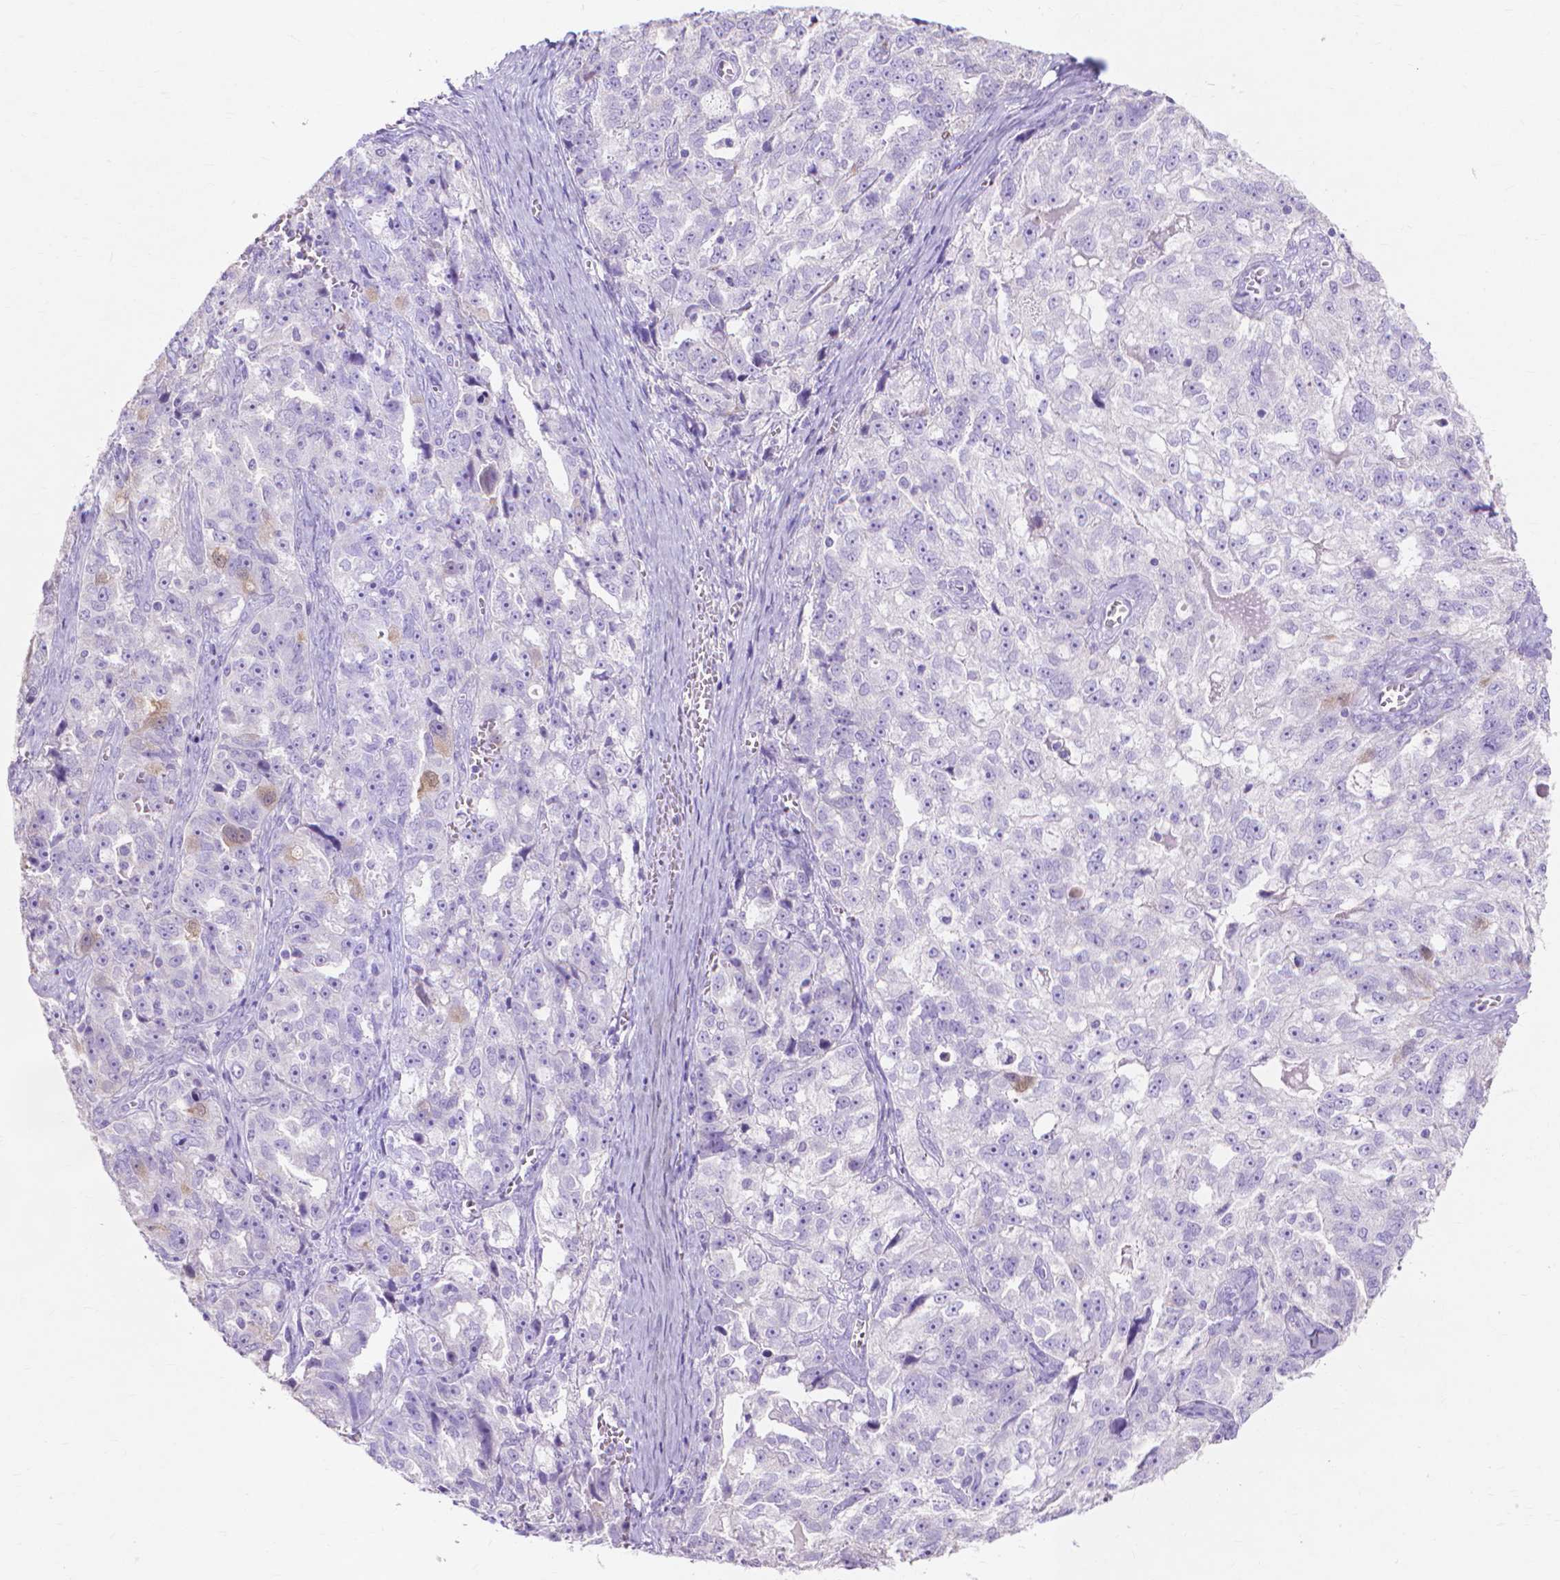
{"staining": {"intensity": "negative", "quantity": "none", "location": "none"}, "tissue": "ovarian cancer", "cell_type": "Tumor cells", "image_type": "cancer", "snomed": [{"axis": "morphology", "description": "Cystadenocarcinoma, serous, NOS"}, {"axis": "topography", "description": "Ovary"}], "caption": "Immunohistochemistry (IHC) histopathology image of neoplastic tissue: ovarian serous cystadenocarcinoma stained with DAB (3,3'-diaminobenzidine) demonstrates no significant protein positivity in tumor cells.", "gene": "MMP11", "patient": {"sex": "female", "age": 51}}